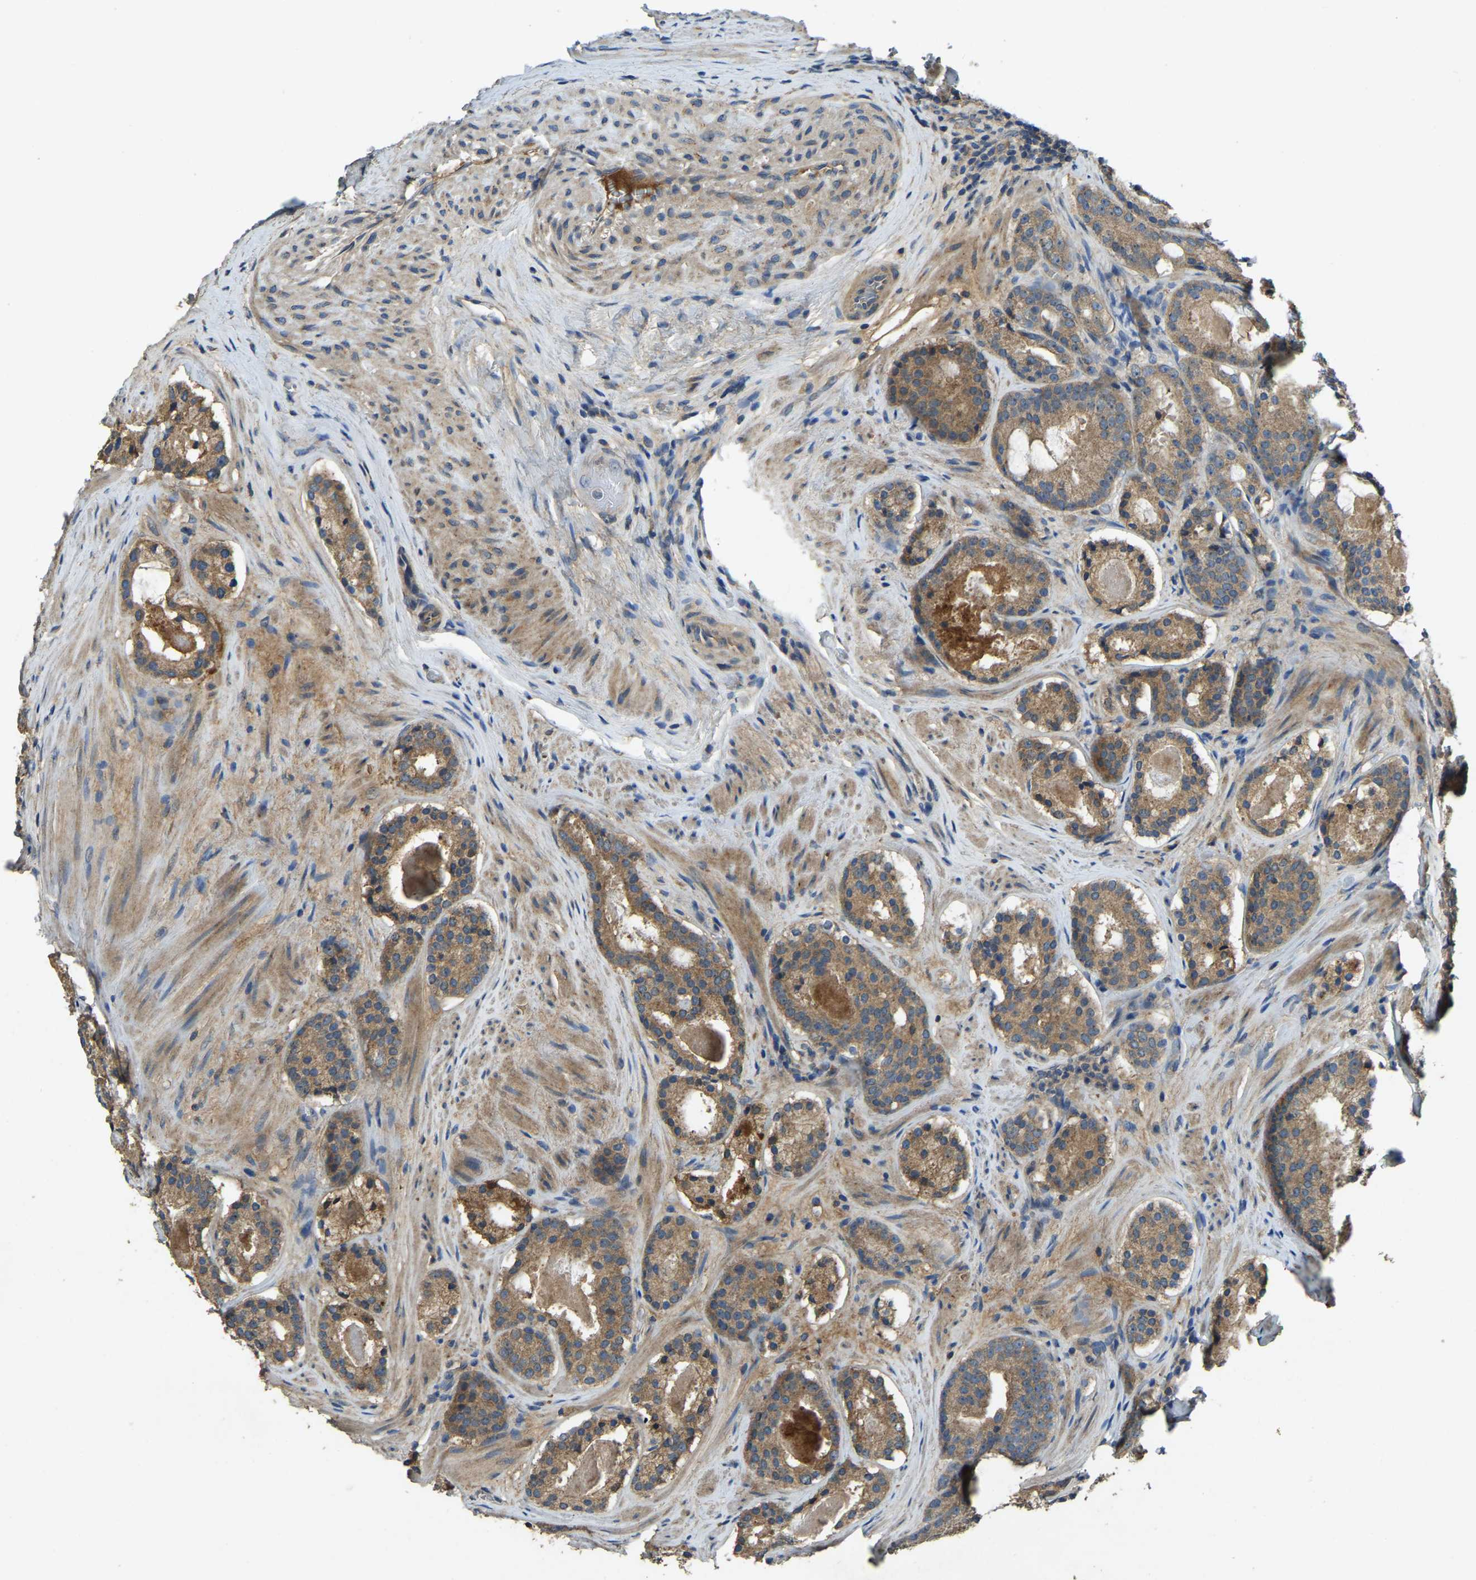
{"staining": {"intensity": "moderate", "quantity": ">75%", "location": "cytoplasmic/membranous"}, "tissue": "prostate cancer", "cell_type": "Tumor cells", "image_type": "cancer", "snomed": [{"axis": "morphology", "description": "Adenocarcinoma, Low grade"}, {"axis": "topography", "description": "Prostate"}], "caption": "Immunohistochemical staining of adenocarcinoma (low-grade) (prostate) demonstrates medium levels of moderate cytoplasmic/membranous protein staining in about >75% of tumor cells.", "gene": "ATP8B1", "patient": {"sex": "male", "age": 69}}